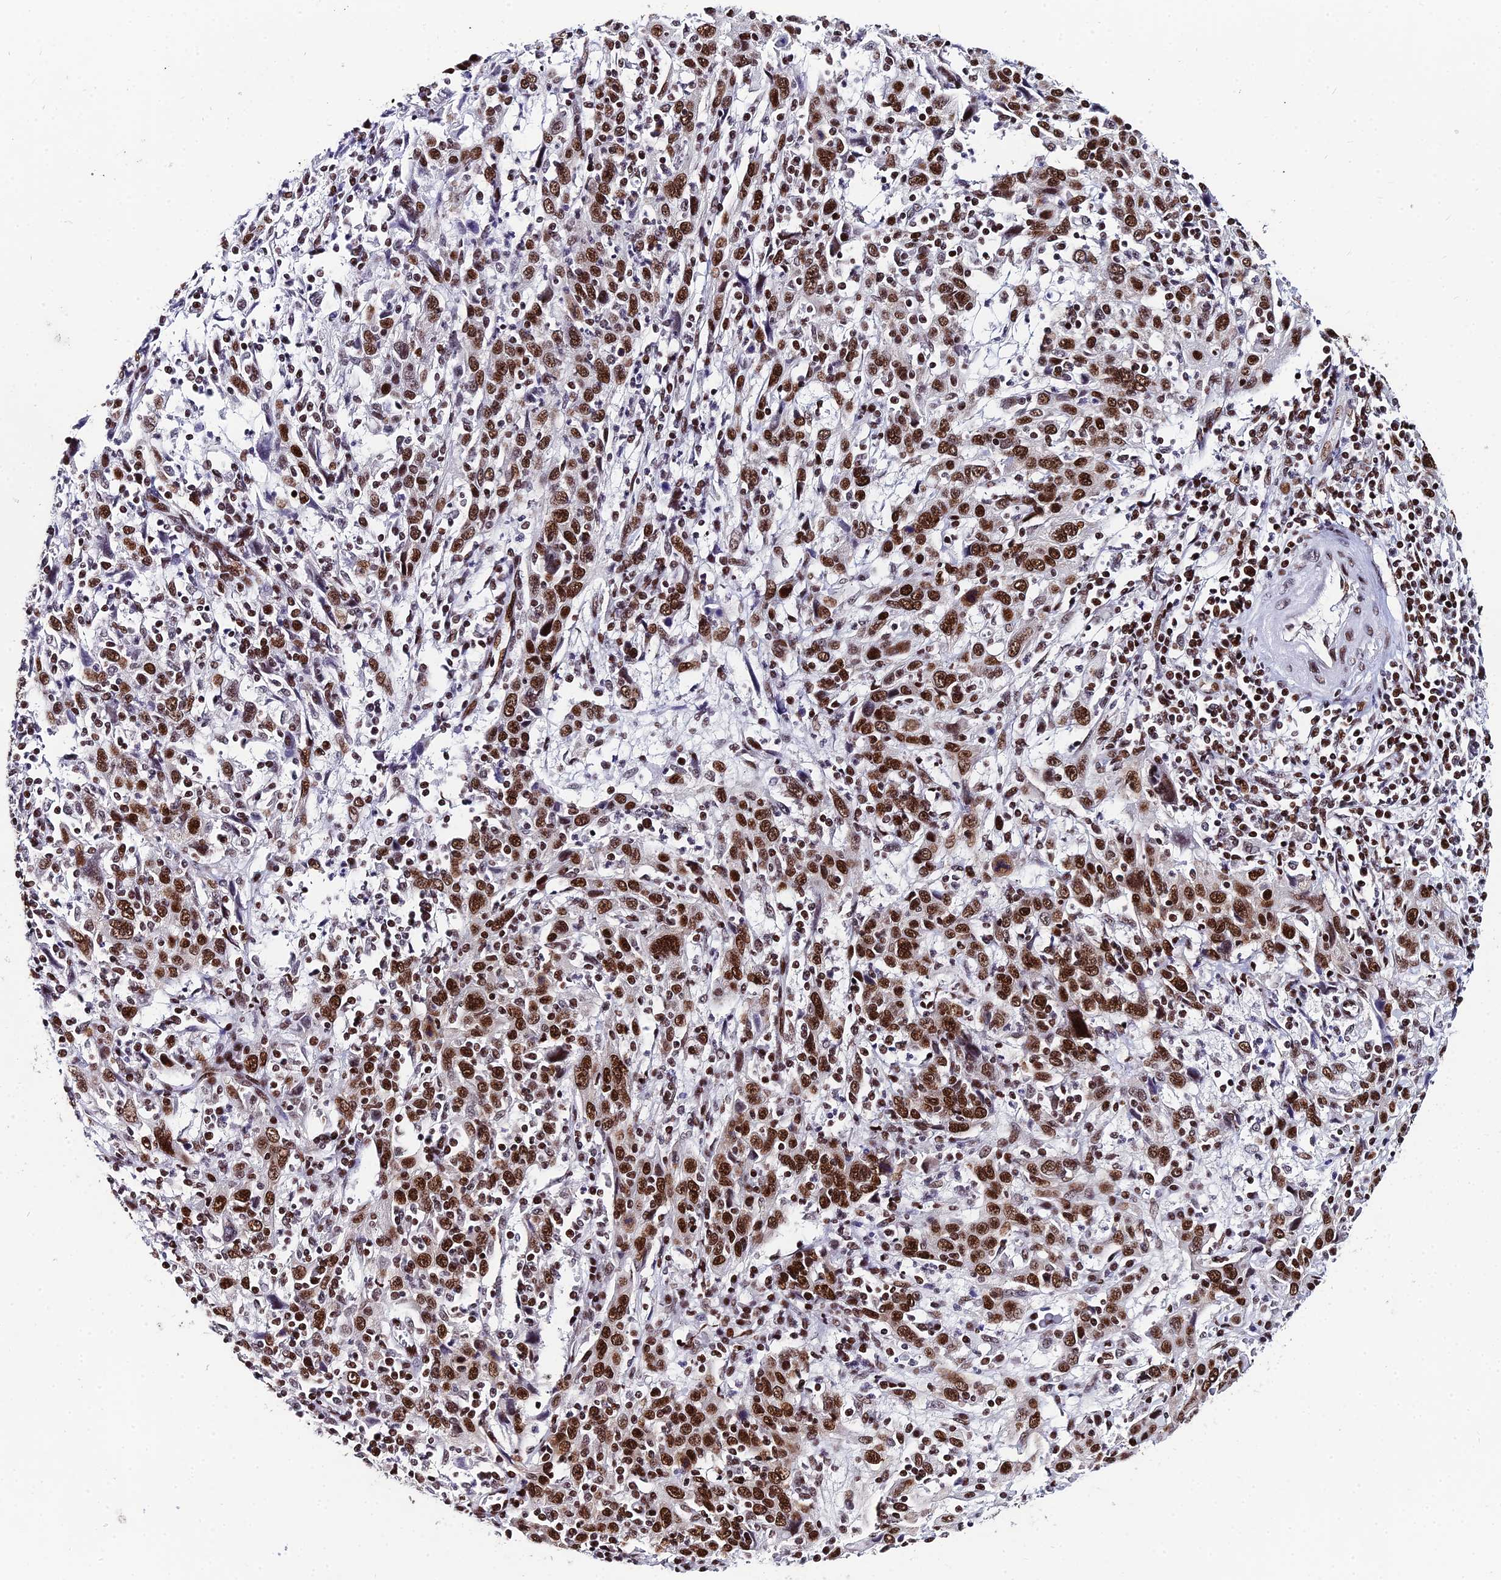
{"staining": {"intensity": "moderate", "quantity": ">75%", "location": "nuclear"}, "tissue": "cervical cancer", "cell_type": "Tumor cells", "image_type": "cancer", "snomed": [{"axis": "morphology", "description": "Squamous cell carcinoma, NOS"}, {"axis": "topography", "description": "Cervix"}], "caption": "Immunohistochemical staining of cervical cancer (squamous cell carcinoma) reveals medium levels of moderate nuclear positivity in about >75% of tumor cells.", "gene": "HNRNPH1", "patient": {"sex": "female", "age": 46}}